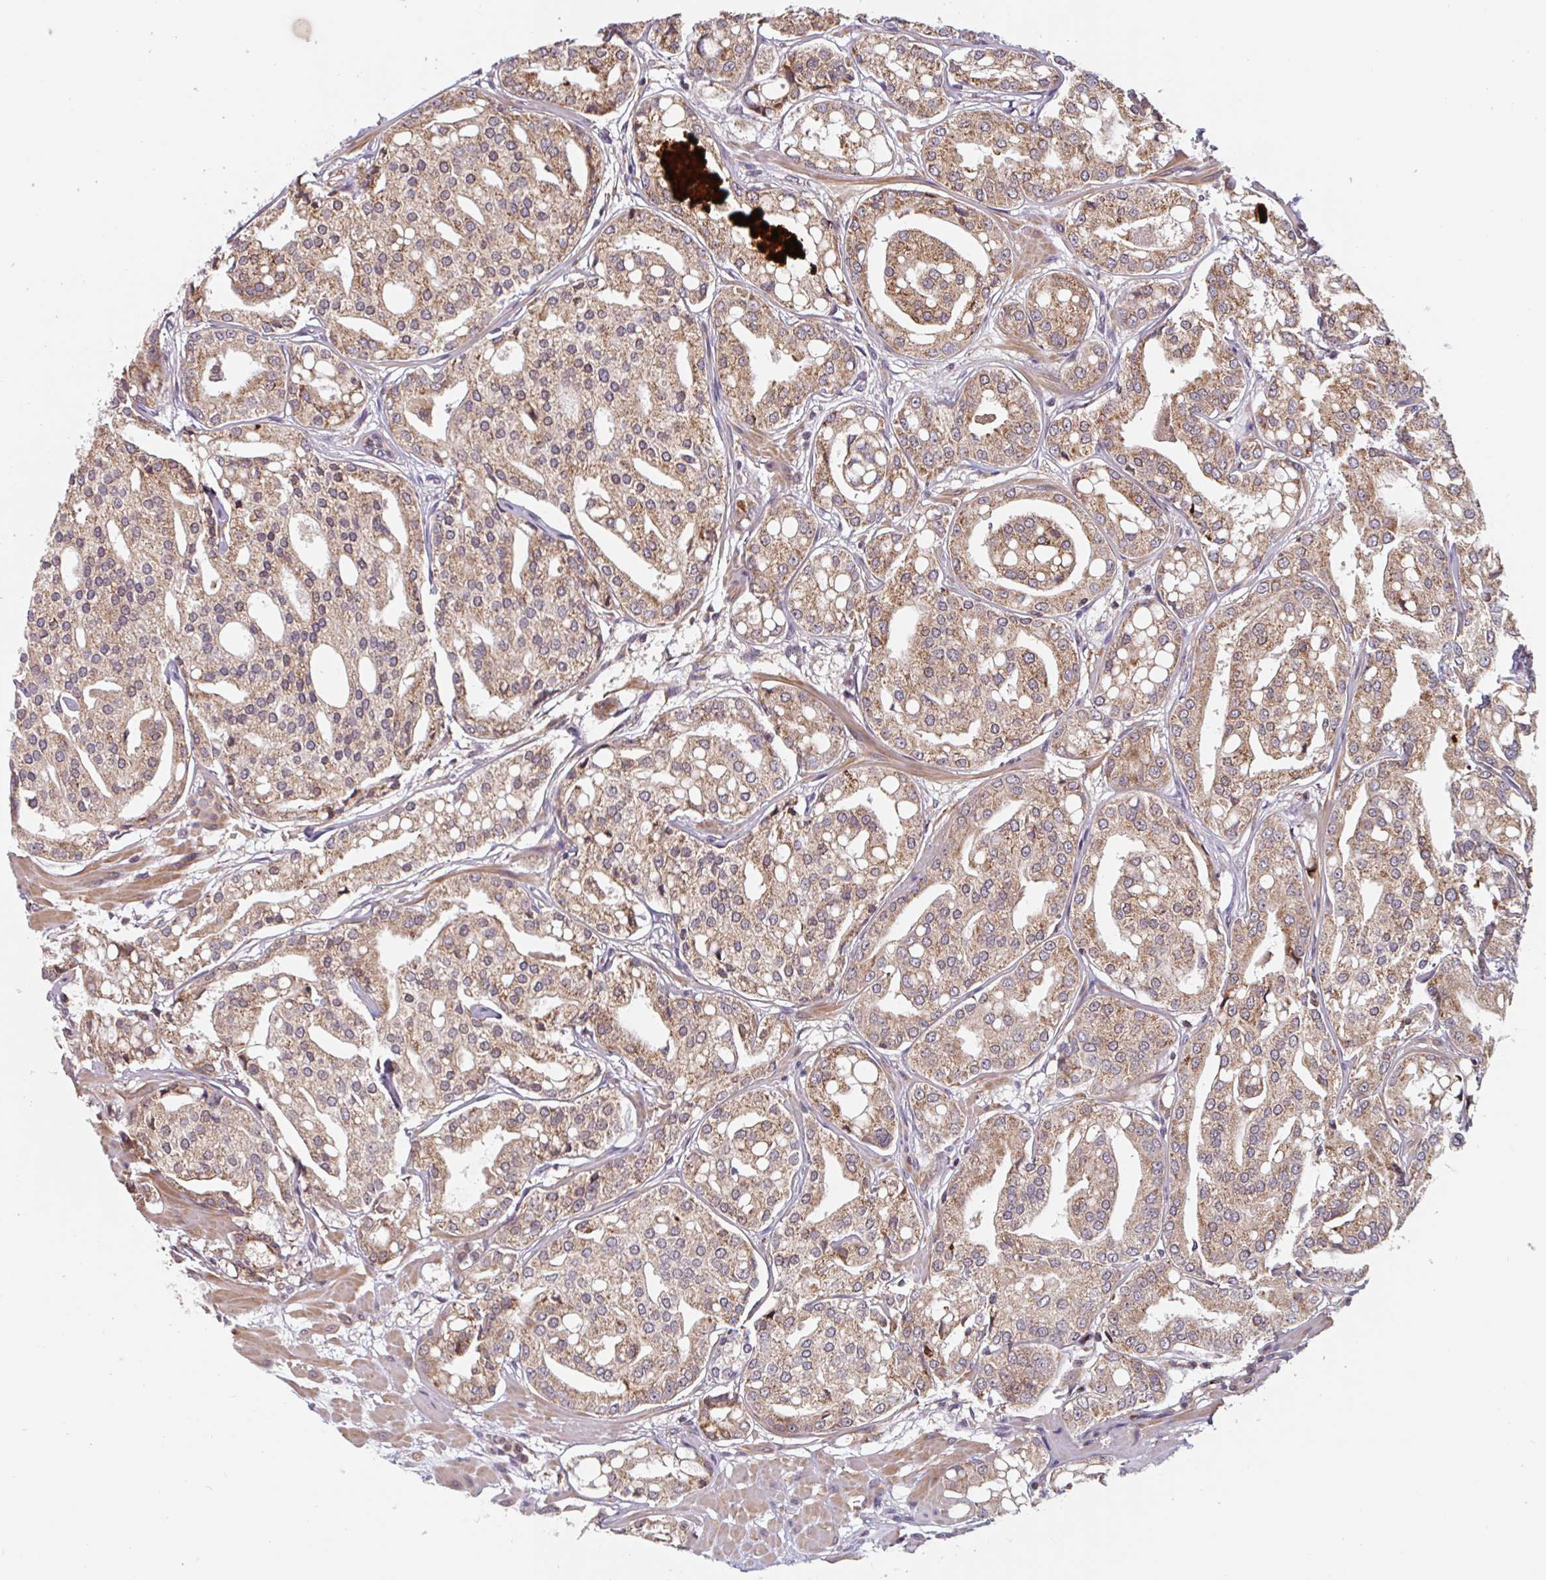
{"staining": {"intensity": "moderate", "quantity": "25%-75%", "location": "cytoplasmic/membranous"}, "tissue": "renal cancer", "cell_type": "Tumor cells", "image_type": "cancer", "snomed": [{"axis": "morphology", "description": "Adenocarcinoma, NOS"}, {"axis": "topography", "description": "Urinary bladder"}], "caption": "Immunohistochemical staining of renal cancer demonstrates medium levels of moderate cytoplasmic/membranous protein positivity in approximately 25%-75% of tumor cells.", "gene": "NUB1", "patient": {"sex": "male", "age": 61}}